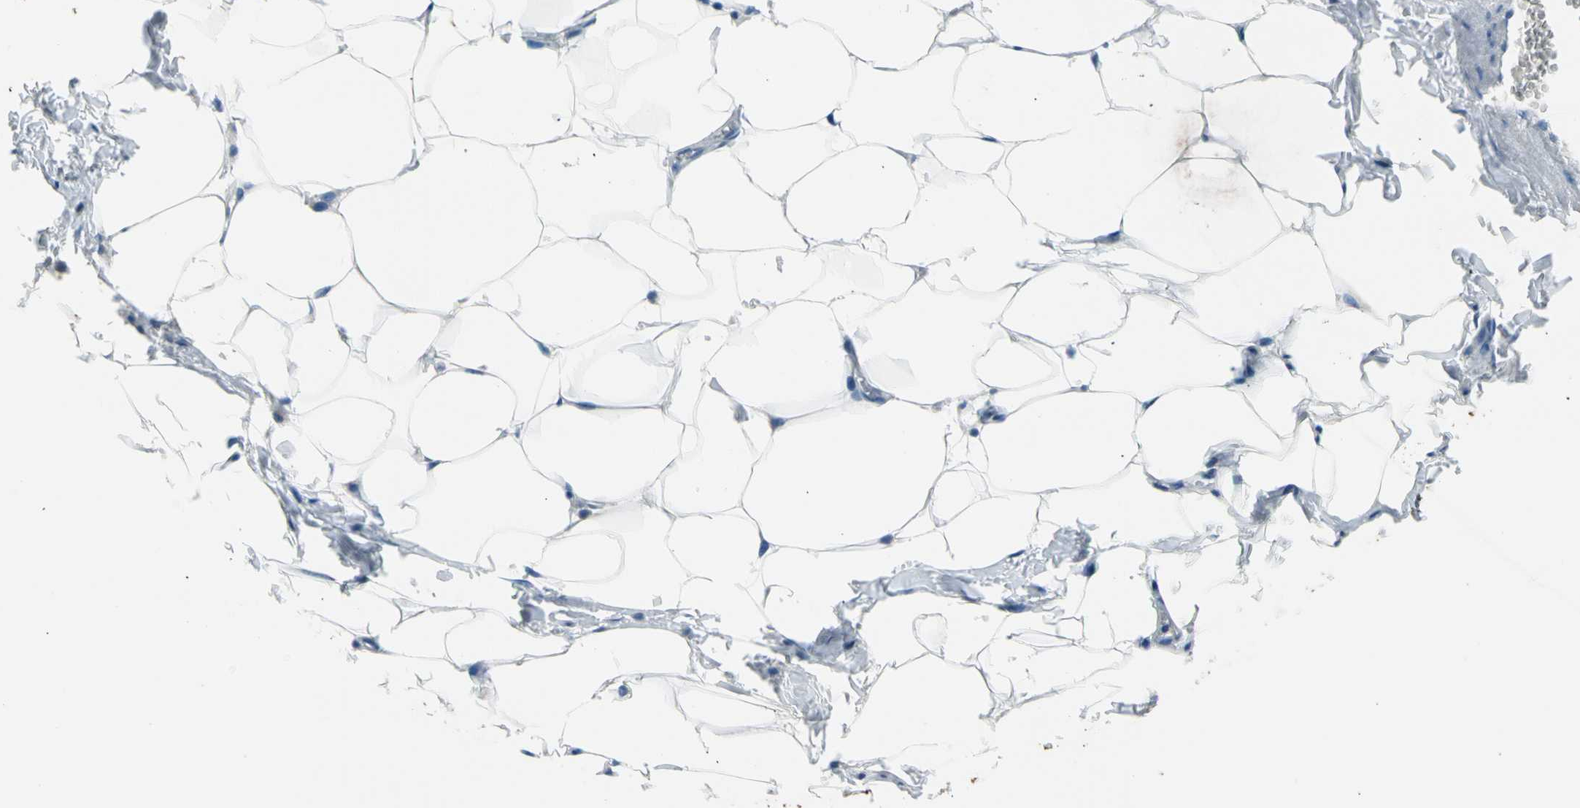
{"staining": {"intensity": "weak", "quantity": "<25%", "location": "cytoplasmic/membranous"}, "tissue": "adipose tissue", "cell_type": "Adipocytes", "image_type": "normal", "snomed": [{"axis": "morphology", "description": "Normal tissue, NOS"}, {"axis": "topography", "description": "Vascular tissue"}], "caption": "The immunohistochemistry (IHC) photomicrograph has no significant expression in adipocytes of adipose tissue. The staining was performed using DAB (3,3'-diaminobenzidine) to visualize the protein expression in brown, while the nuclei were stained in blue with hematoxylin (Magnification: 20x).", "gene": "CASQ1", "patient": {"sex": "male", "age": 41}}